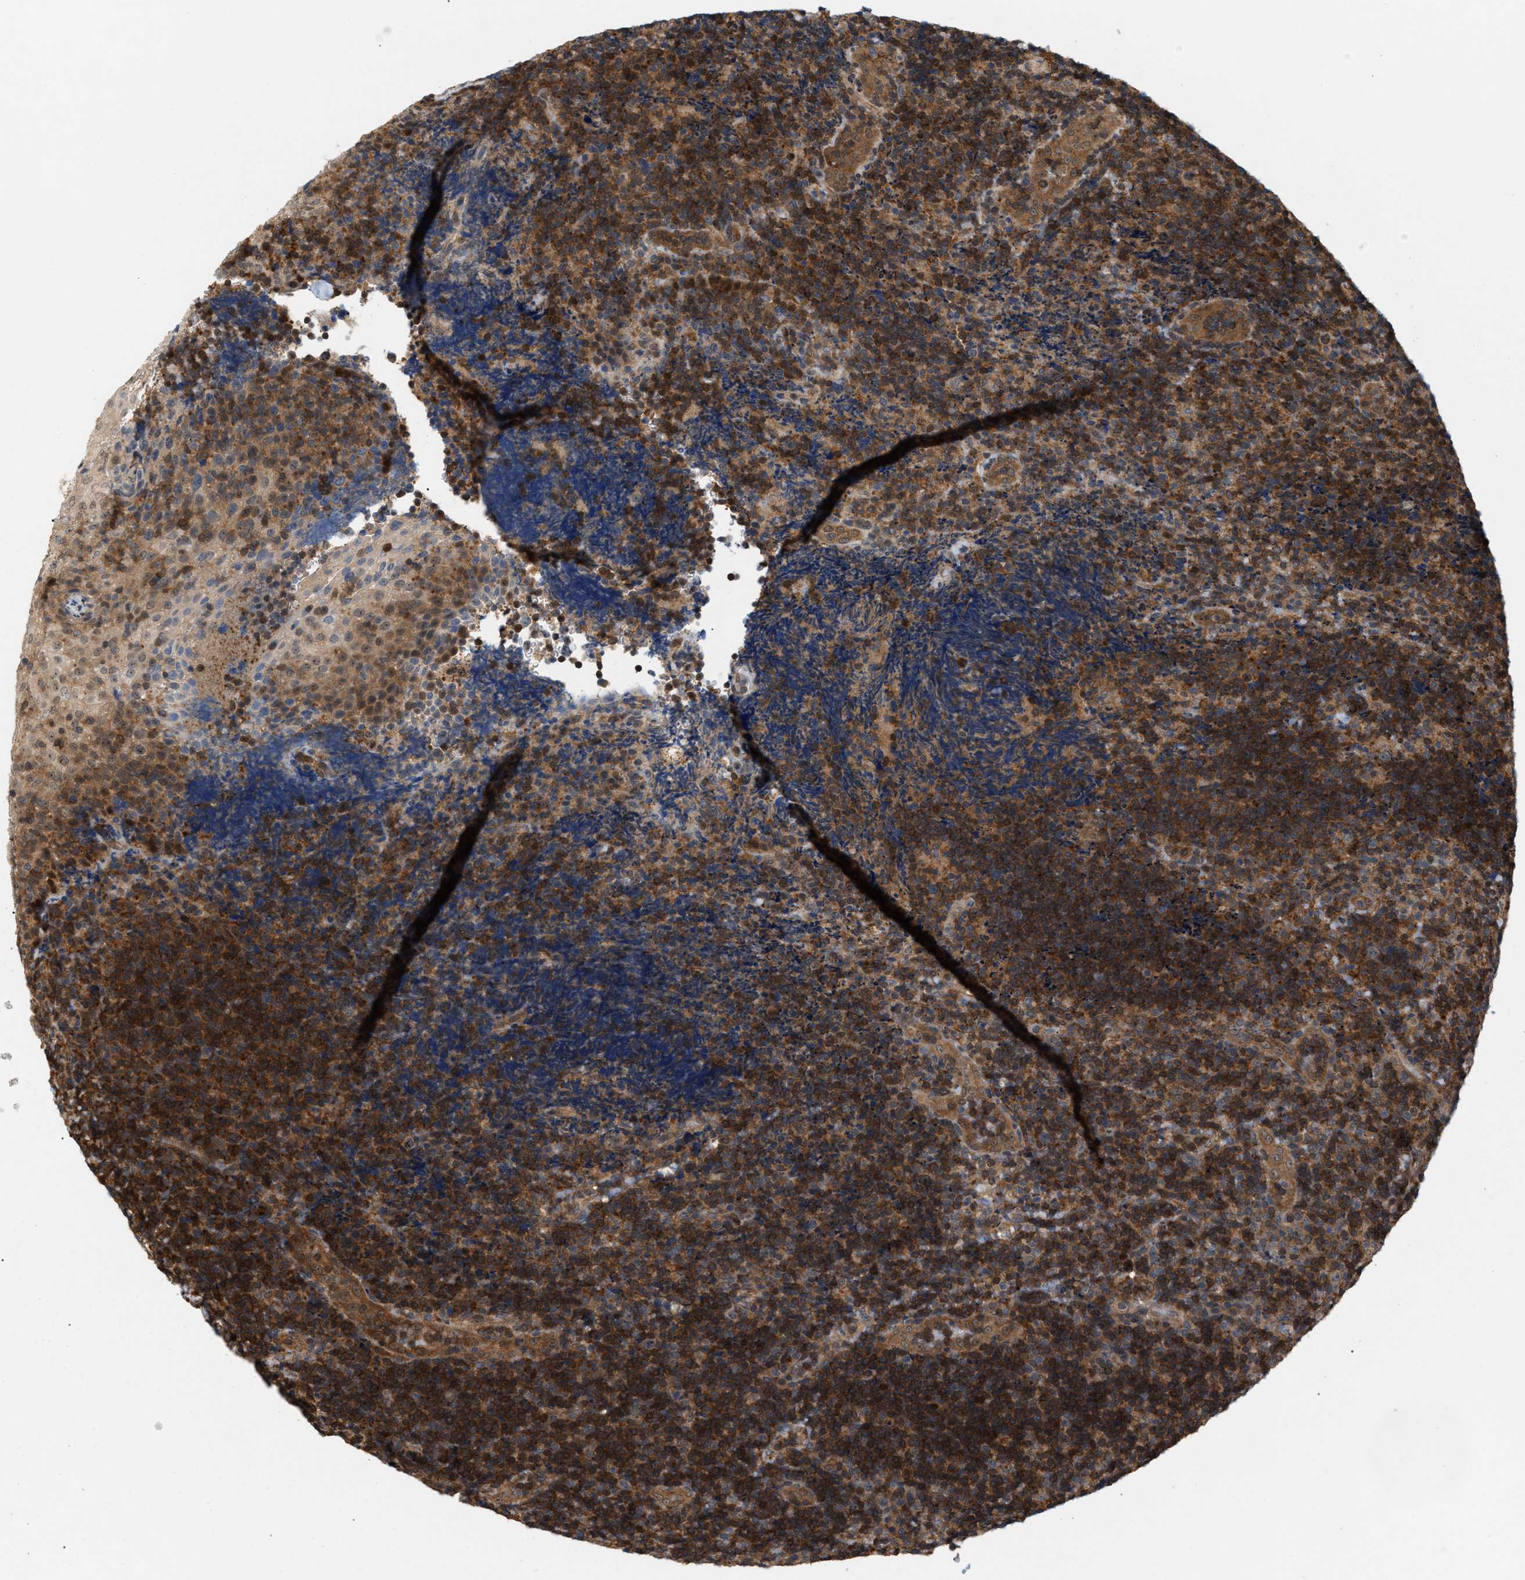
{"staining": {"intensity": "strong", "quantity": ">75%", "location": "cytoplasmic/membranous,nuclear"}, "tissue": "lymphoma", "cell_type": "Tumor cells", "image_type": "cancer", "snomed": [{"axis": "morphology", "description": "Malignant lymphoma, non-Hodgkin's type, High grade"}, {"axis": "topography", "description": "Tonsil"}], "caption": "A high-resolution histopathology image shows IHC staining of high-grade malignant lymphoma, non-Hodgkin's type, which exhibits strong cytoplasmic/membranous and nuclear expression in approximately >75% of tumor cells. The staining was performed using DAB (3,3'-diaminobenzidine) to visualize the protein expression in brown, while the nuclei were stained in blue with hematoxylin (Magnification: 20x).", "gene": "GLOD4", "patient": {"sex": "female", "age": 36}}